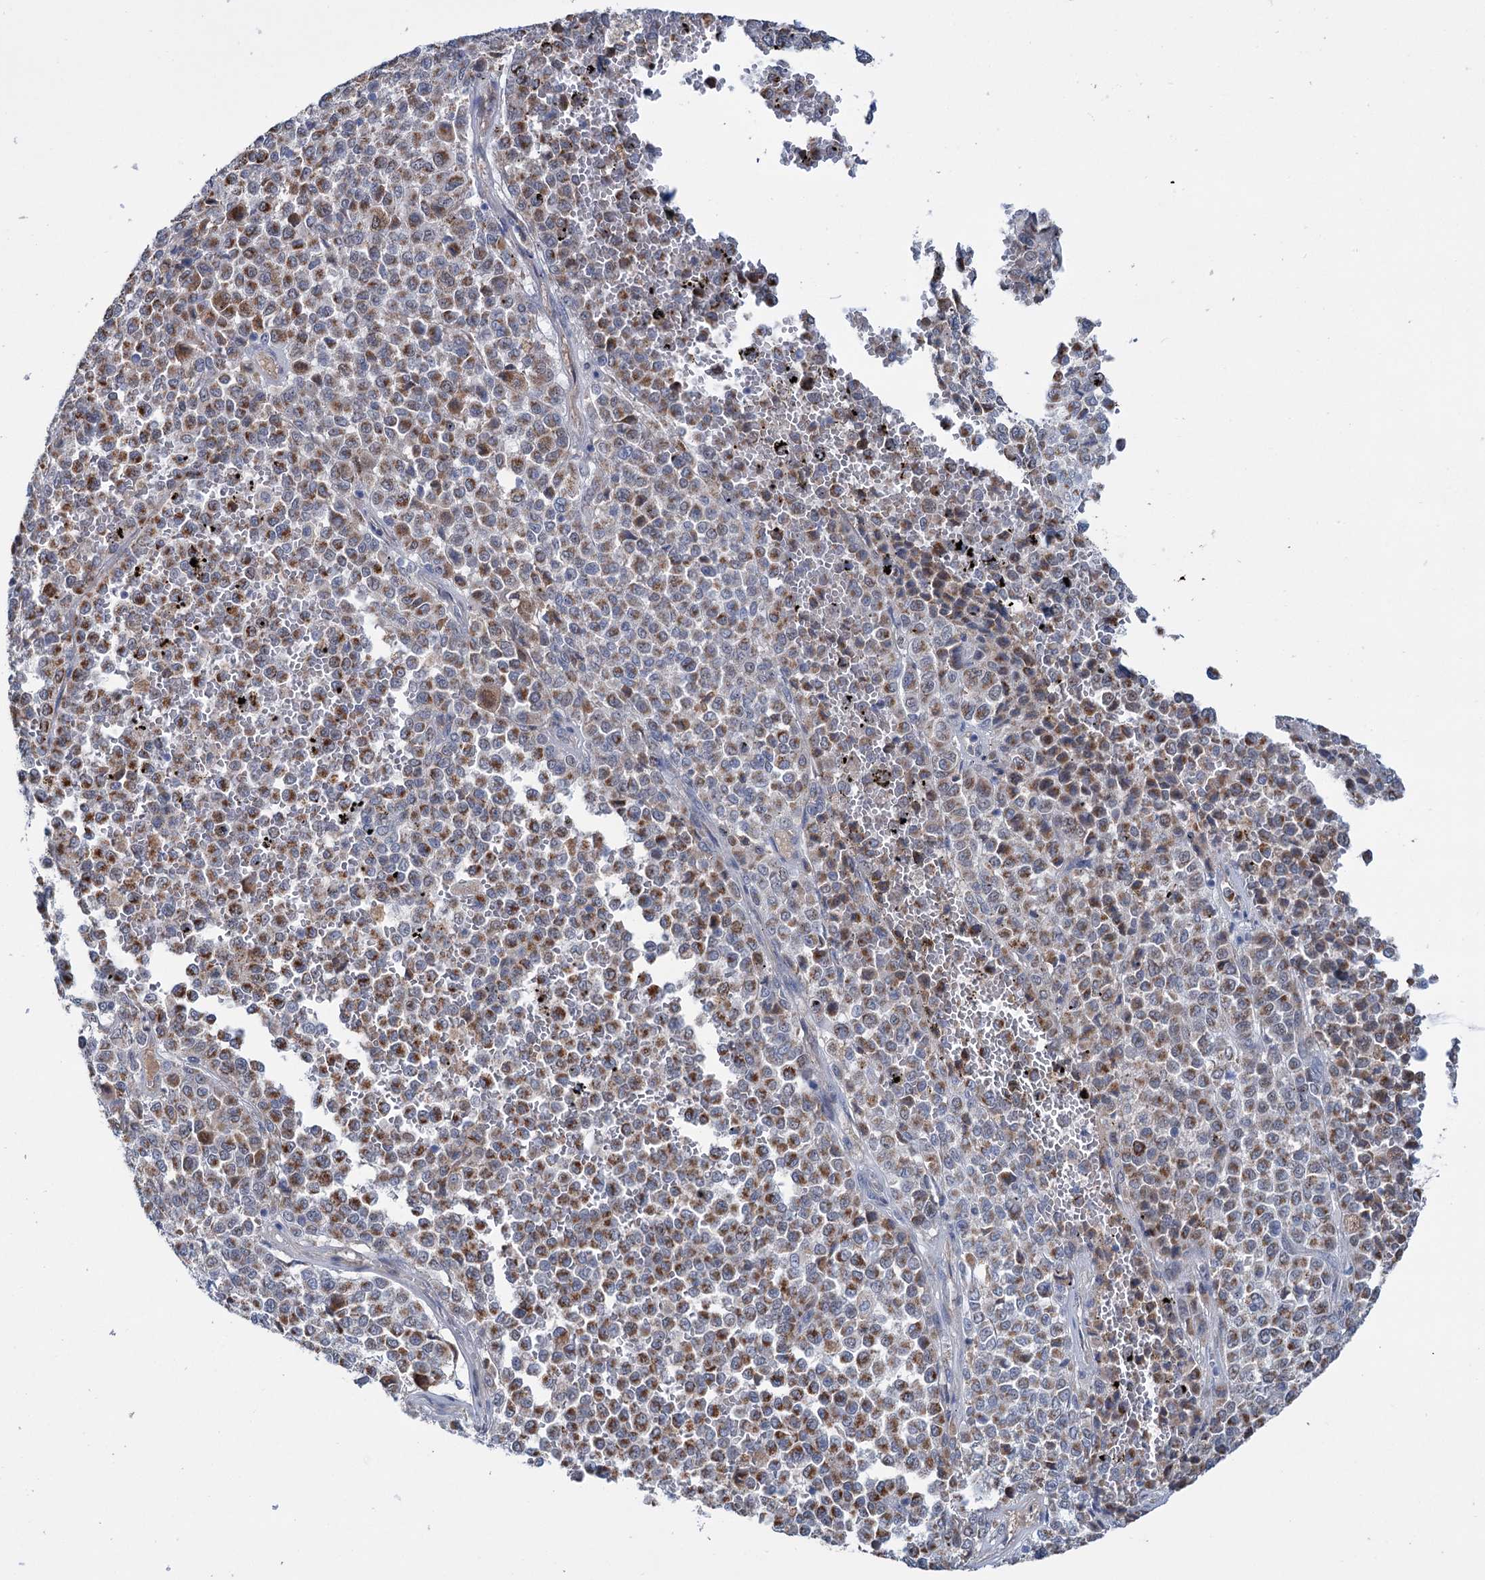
{"staining": {"intensity": "moderate", "quantity": ">75%", "location": "cytoplasmic/membranous"}, "tissue": "melanoma", "cell_type": "Tumor cells", "image_type": "cancer", "snomed": [{"axis": "morphology", "description": "Malignant melanoma, Metastatic site"}, {"axis": "topography", "description": "Pancreas"}], "caption": "Immunohistochemical staining of melanoma reveals moderate cytoplasmic/membranous protein positivity in about >75% of tumor cells.", "gene": "LPIN1", "patient": {"sex": "female", "age": 30}}